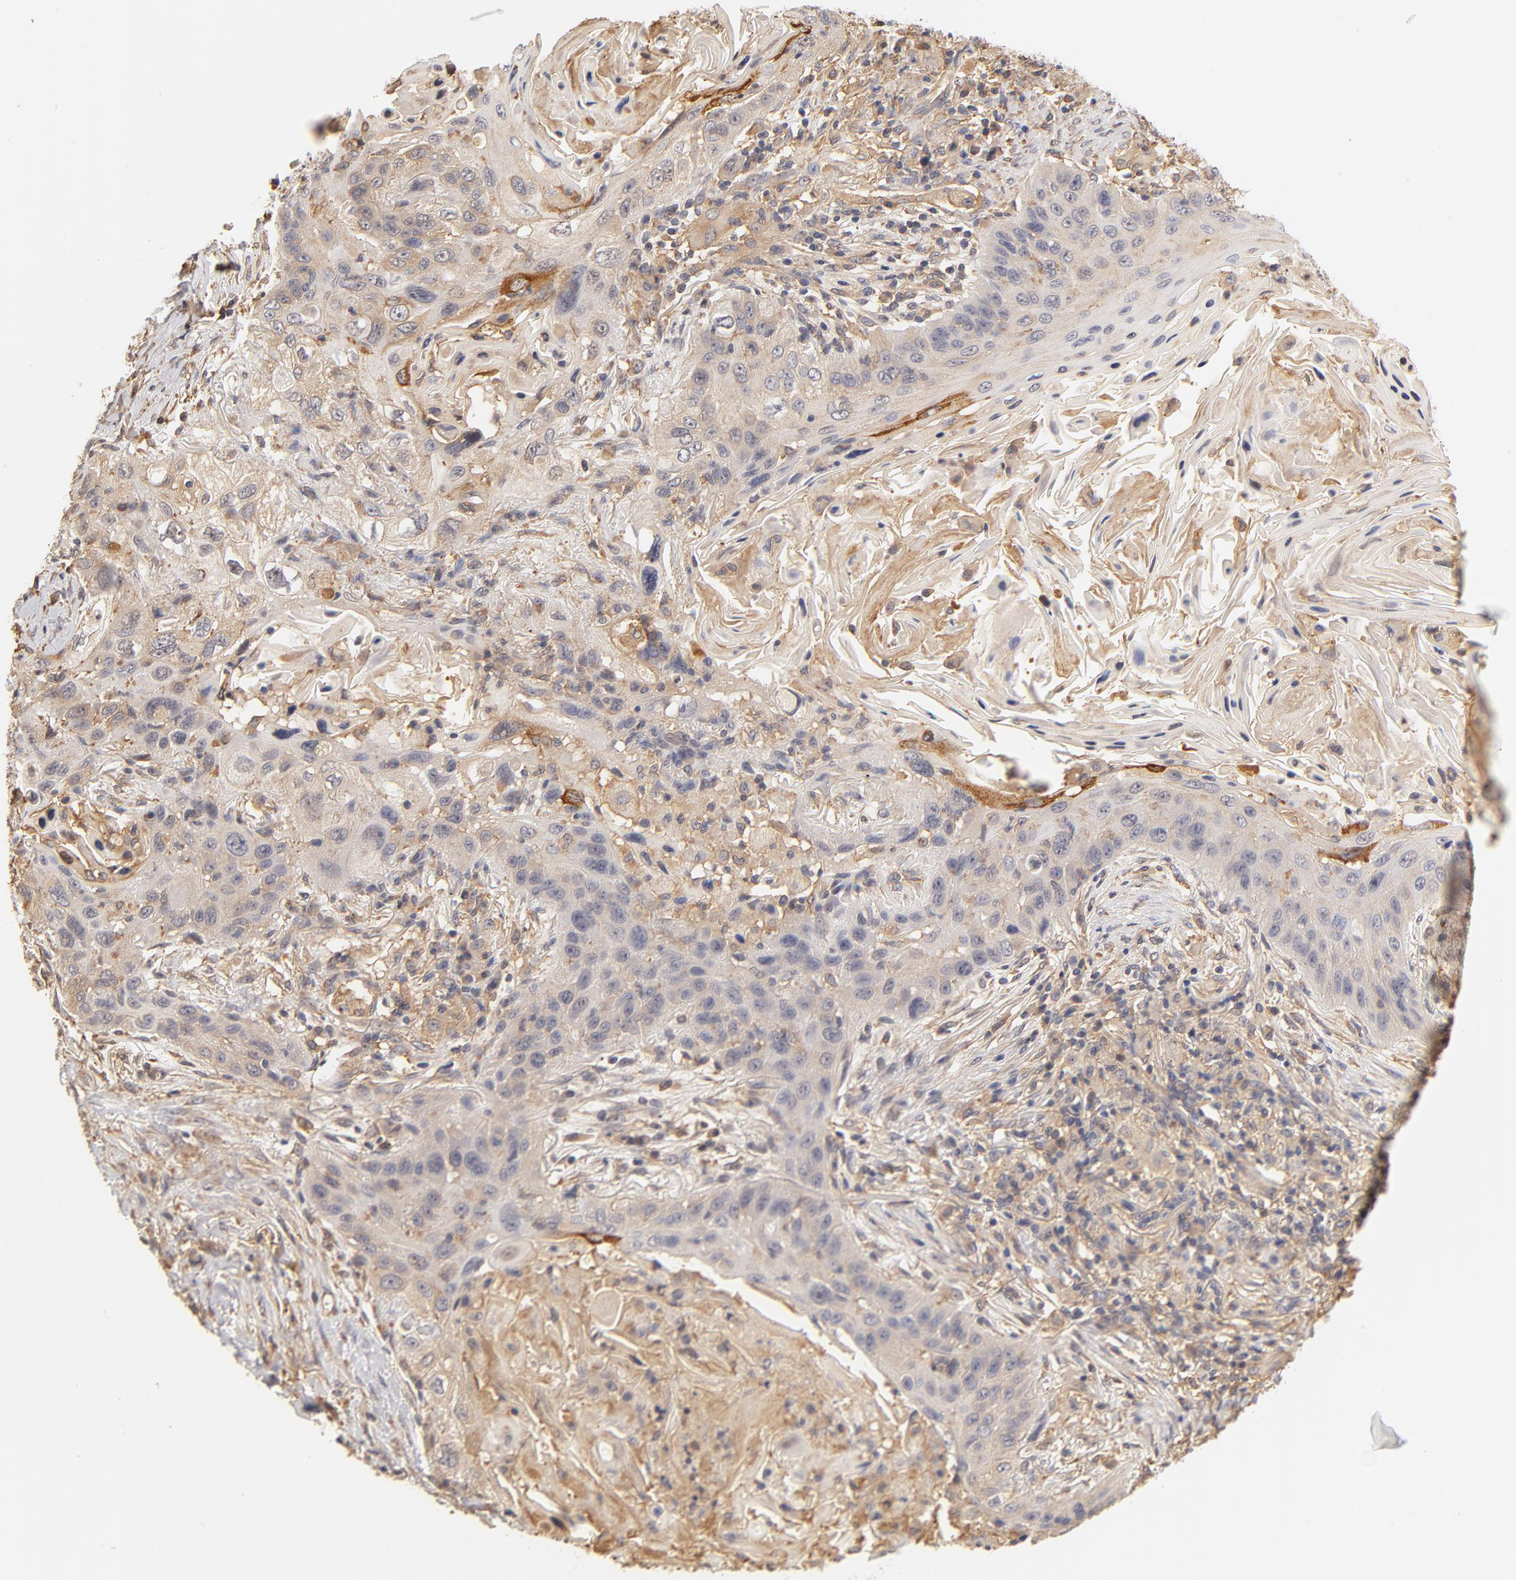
{"staining": {"intensity": "moderate", "quantity": "25%-75%", "location": "cytoplasmic/membranous"}, "tissue": "lung cancer", "cell_type": "Tumor cells", "image_type": "cancer", "snomed": [{"axis": "morphology", "description": "Squamous cell carcinoma, NOS"}, {"axis": "topography", "description": "Lung"}], "caption": "Protein positivity by IHC demonstrates moderate cytoplasmic/membranous positivity in about 25%-75% of tumor cells in lung cancer.", "gene": "FCMR", "patient": {"sex": "female", "age": 67}}